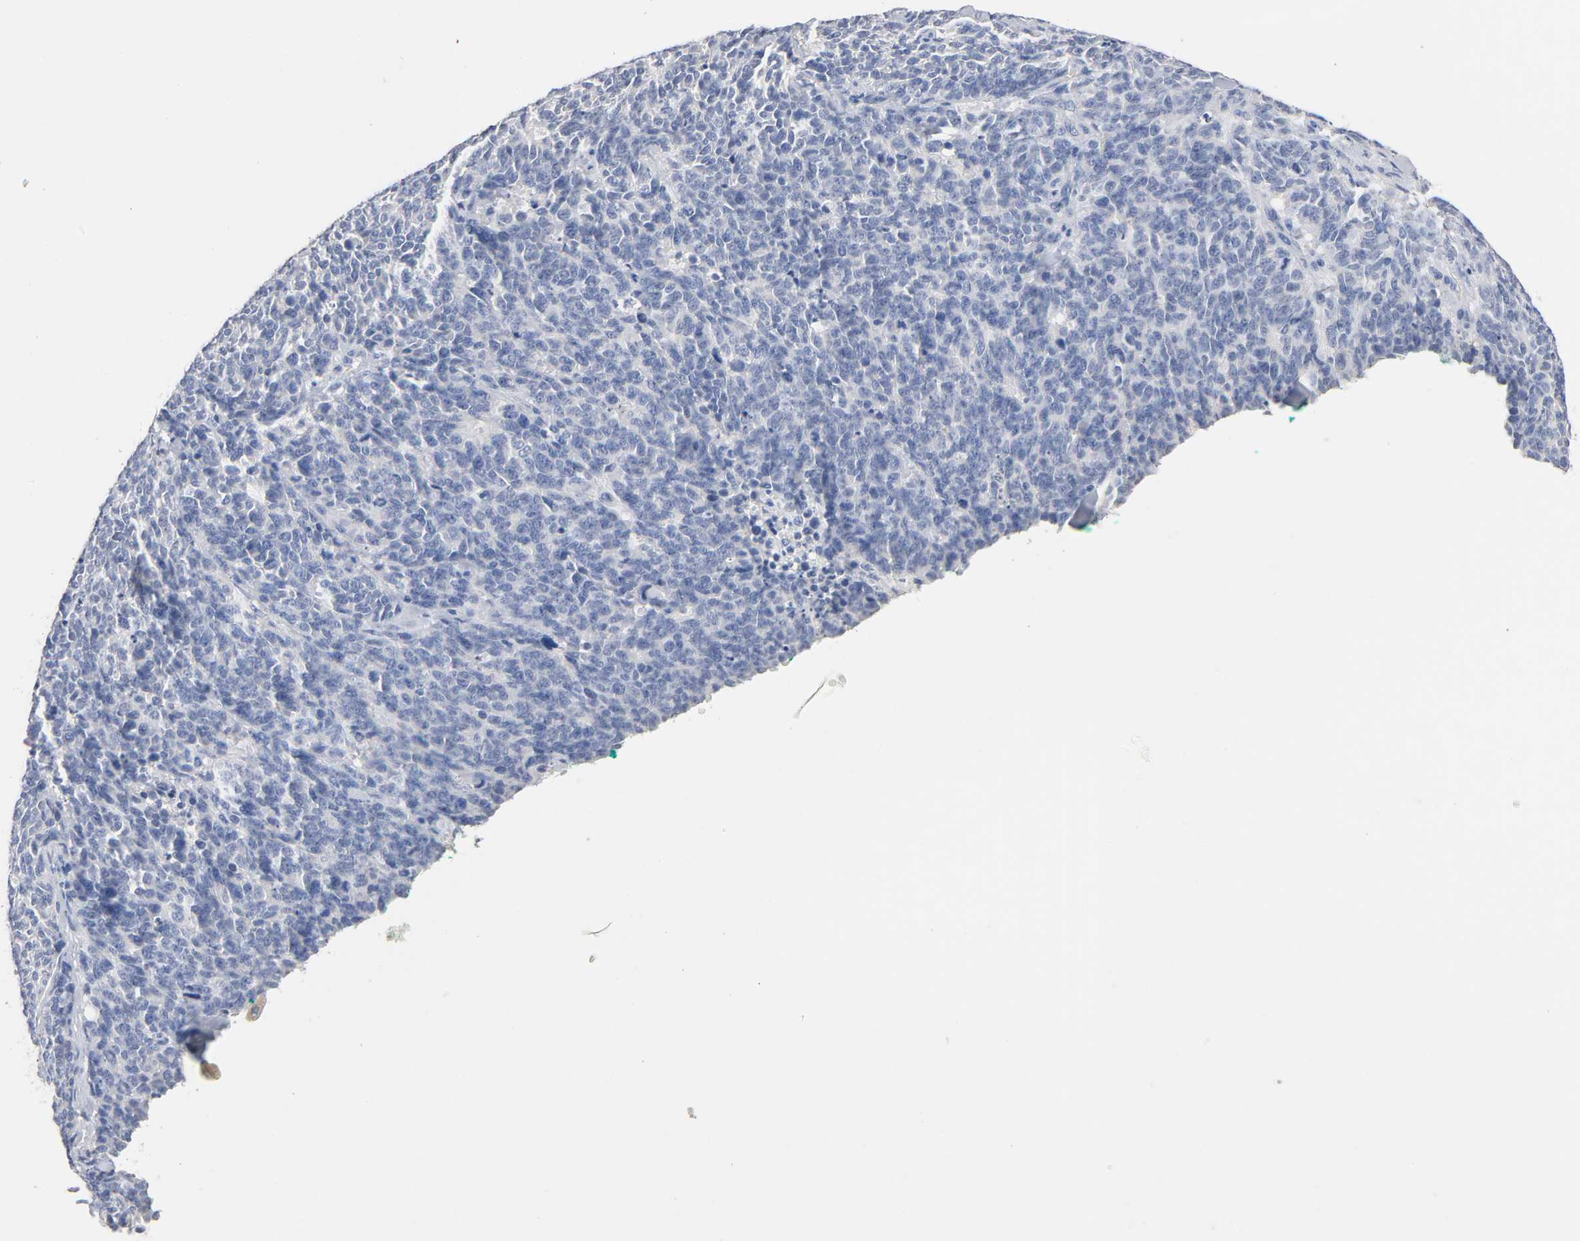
{"staining": {"intensity": "negative", "quantity": "none", "location": "none"}, "tissue": "lung cancer", "cell_type": "Tumor cells", "image_type": "cancer", "snomed": [{"axis": "morphology", "description": "Neoplasm, malignant, NOS"}, {"axis": "topography", "description": "Lung"}], "caption": "This histopathology image is of lung cancer (malignant neoplasm) stained with immunohistochemistry to label a protein in brown with the nuclei are counter-stained blue. There is no expression in tumor cells.", "gene": "ZCCHC13", "patient": {"sex": "female", "age": 58}}